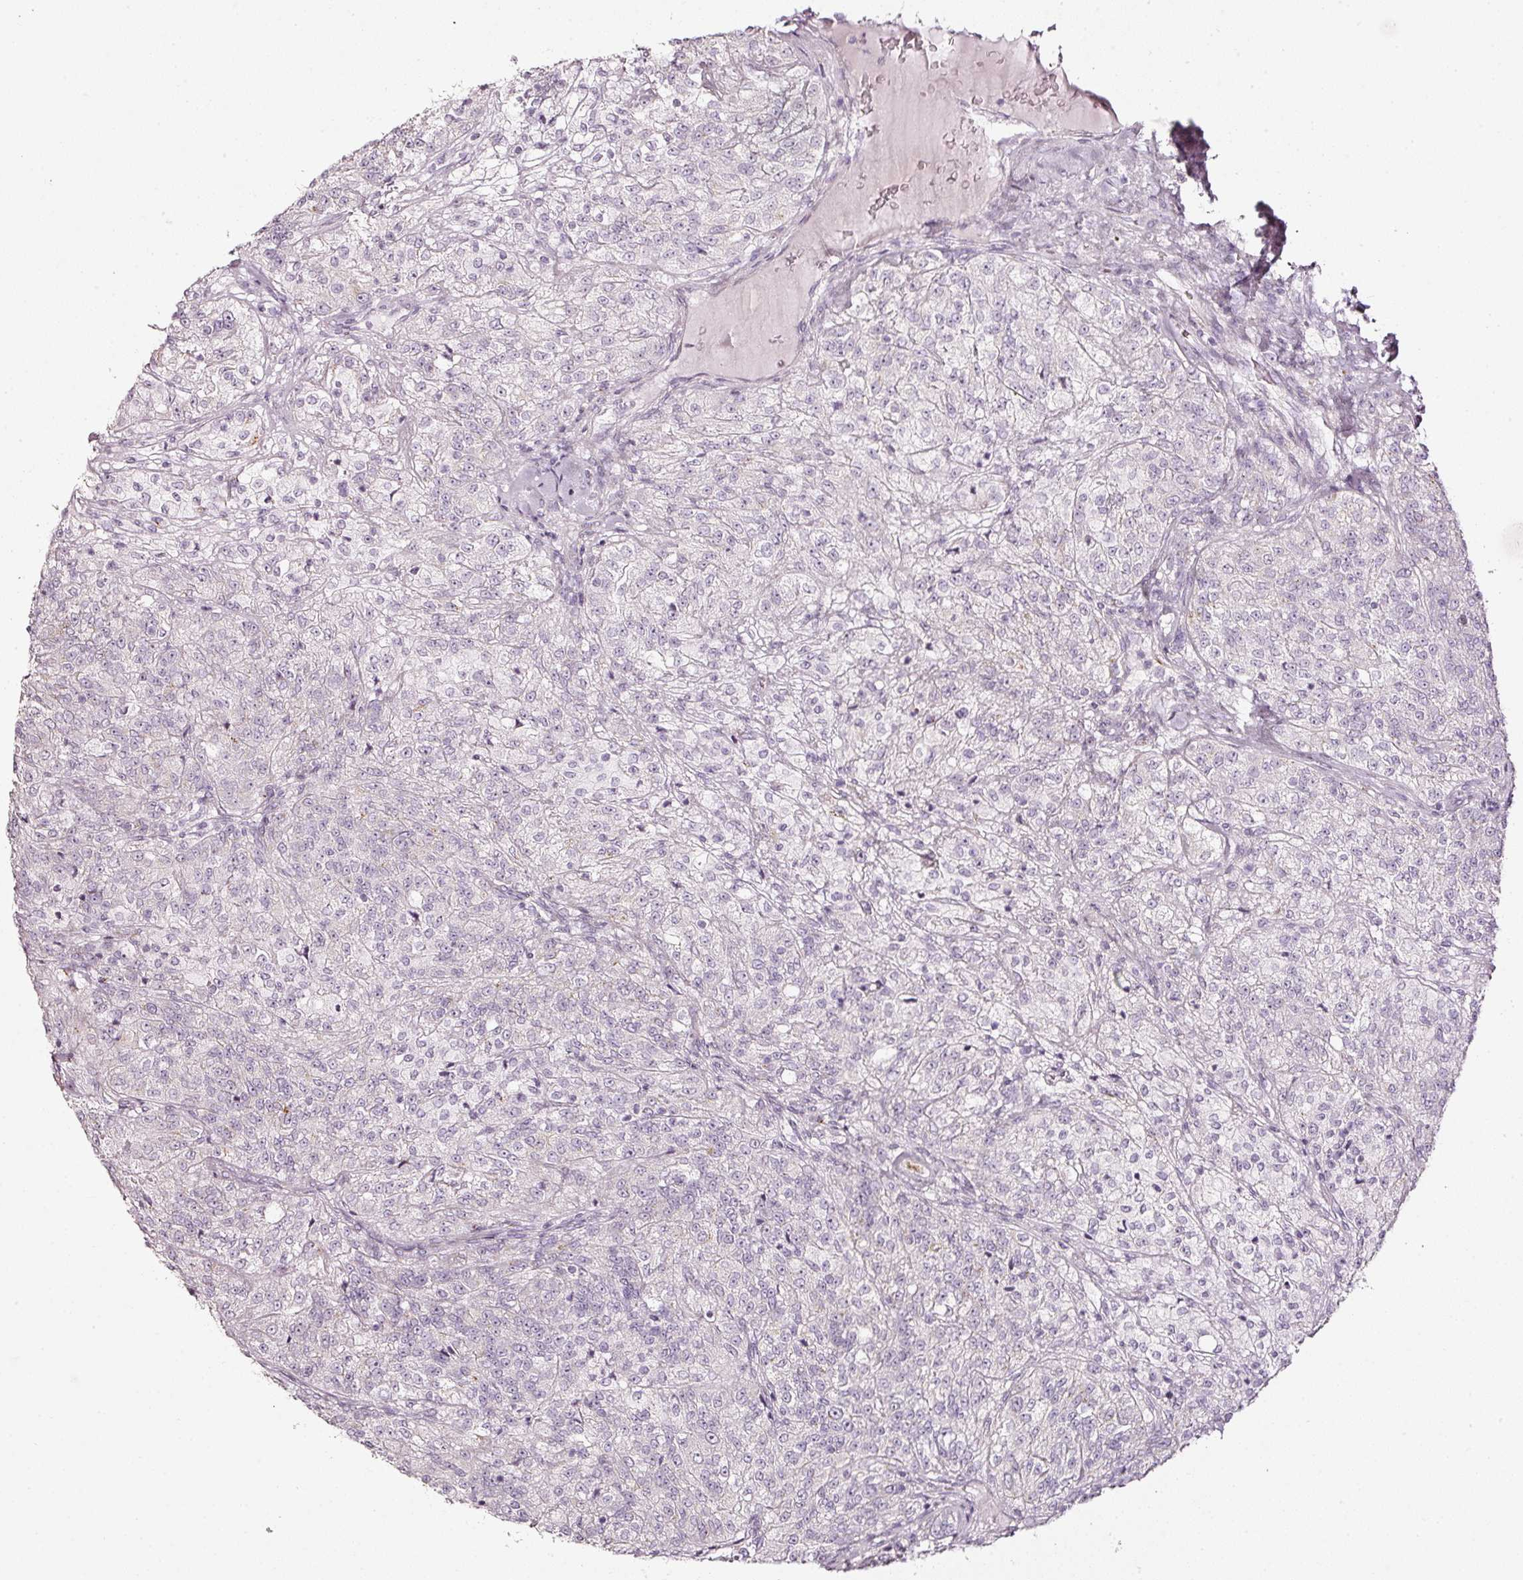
{"staining": {"intensity": "negative", "quantity": "none", "location": "none"}, "tissue": "renal cancer", "cell_type": "Tumor cells", "image_type": "cancer", "snomed": [{"axis": "morphology", "description": "Adenocarcinoma, NOS"}, {"axis": "topography", "description": "Kidney"}], "caption": "This is an immunohistochemistry (IHC) image of human renal cancer. There is no staining in tumor cells.", "gene": "SDF4", "patient": {"sex": "female", "age": 63}}